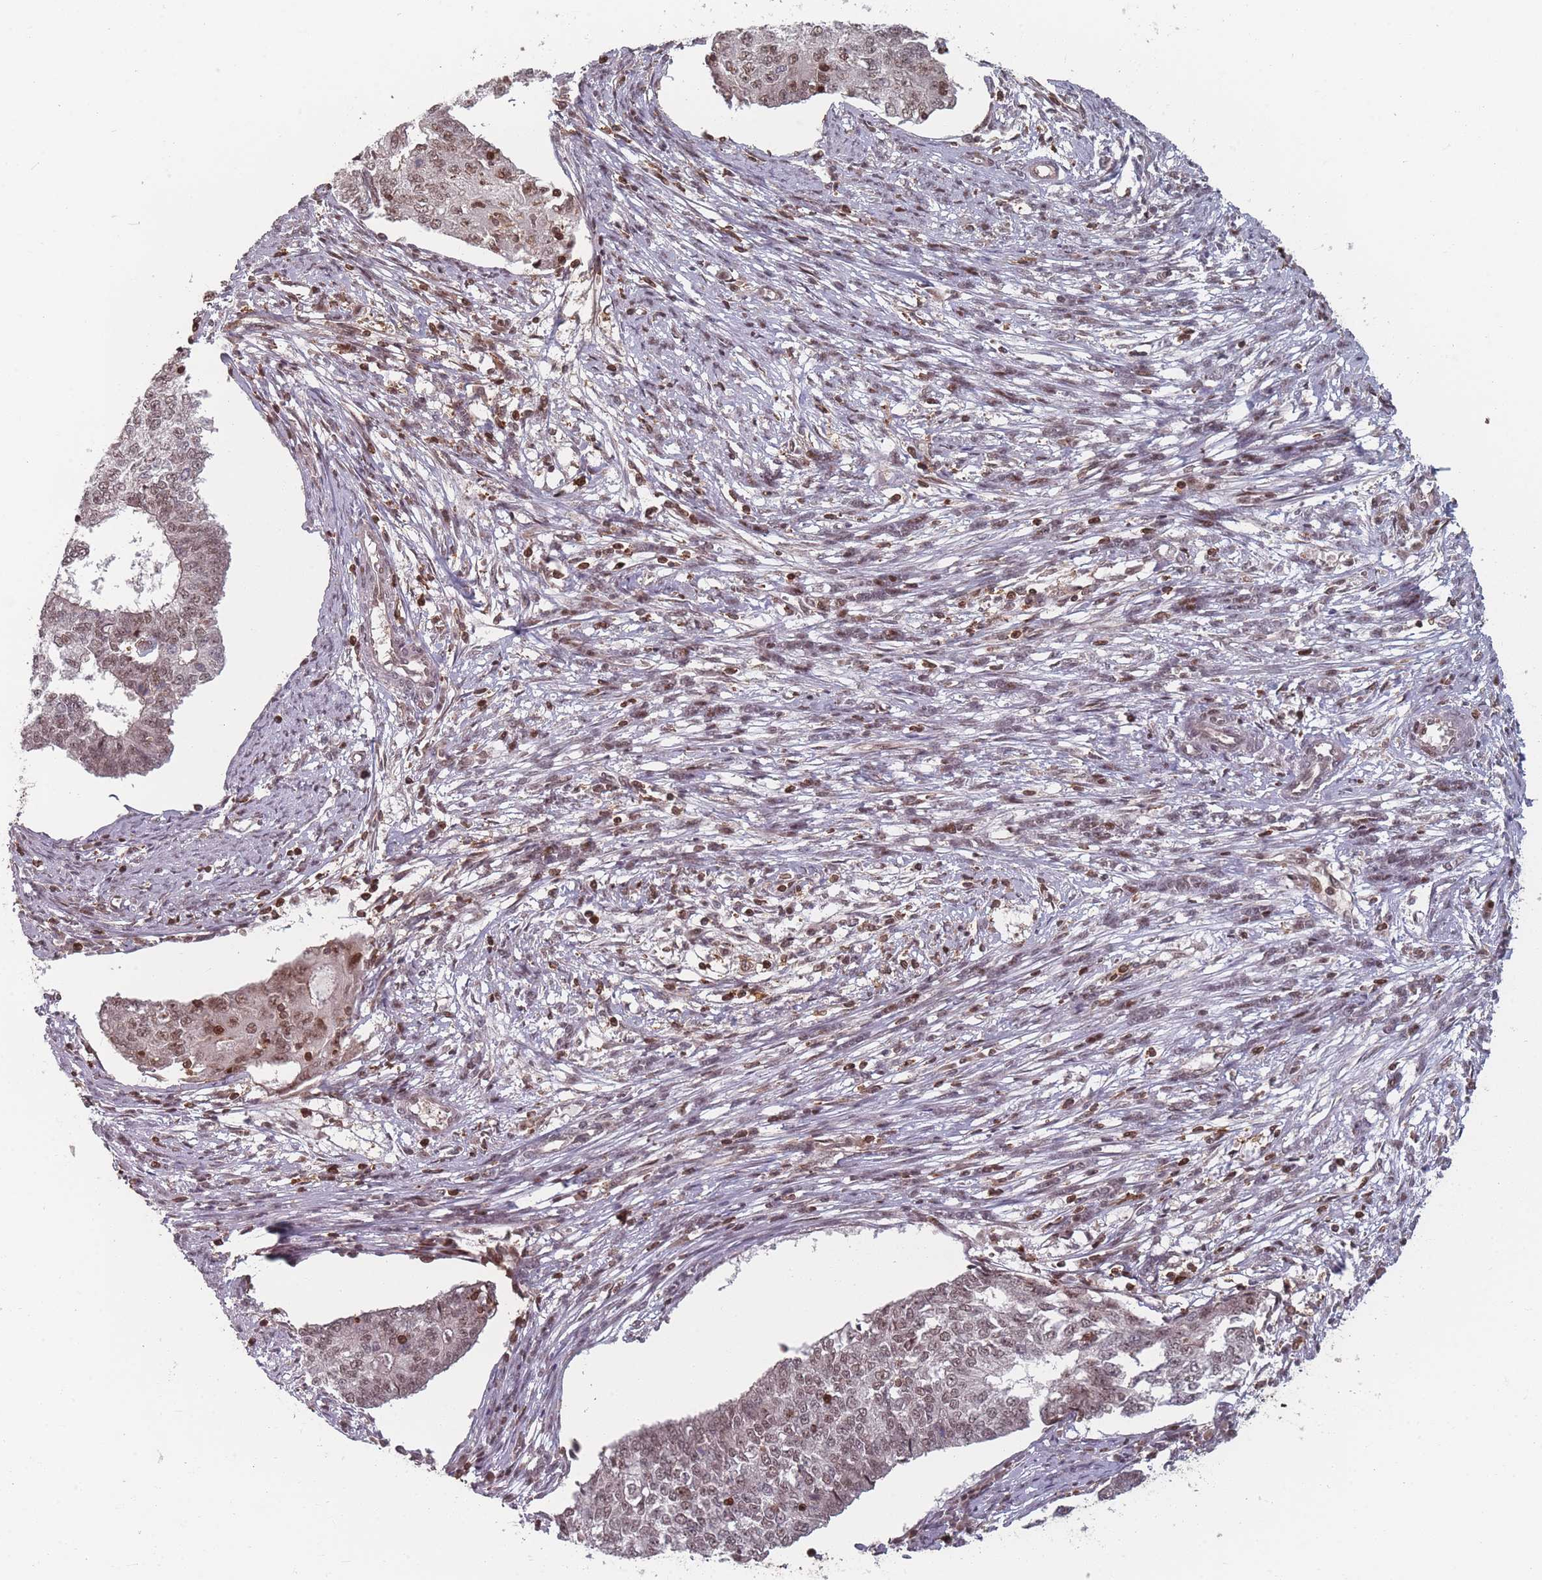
{"staining": {"intensity": "moderate", "quantity": "25%-75%", "location": "nuclear"}, "tissue": "endometrial cancer", "cell_type": "Tumor cells", "image_type": "cancer", "snomed": [{"axis": "morphology", "description": "Adenocarcinoma, NOS"}, {"axis": "topography", "description": "Endometrium"}], "caption": "Immunohistochemistry (IHC) micrograph of neoplastic tissue: human adenocarcinoma (endometrial) stained using immunohistochemistry exhibits medium levels of moderate protein expression localized specifically in the nuclear of tumor cells, appearing as a nuclear brown color.", "gene": "WDR55", "patient": {"sex": "female", "age": 56}}